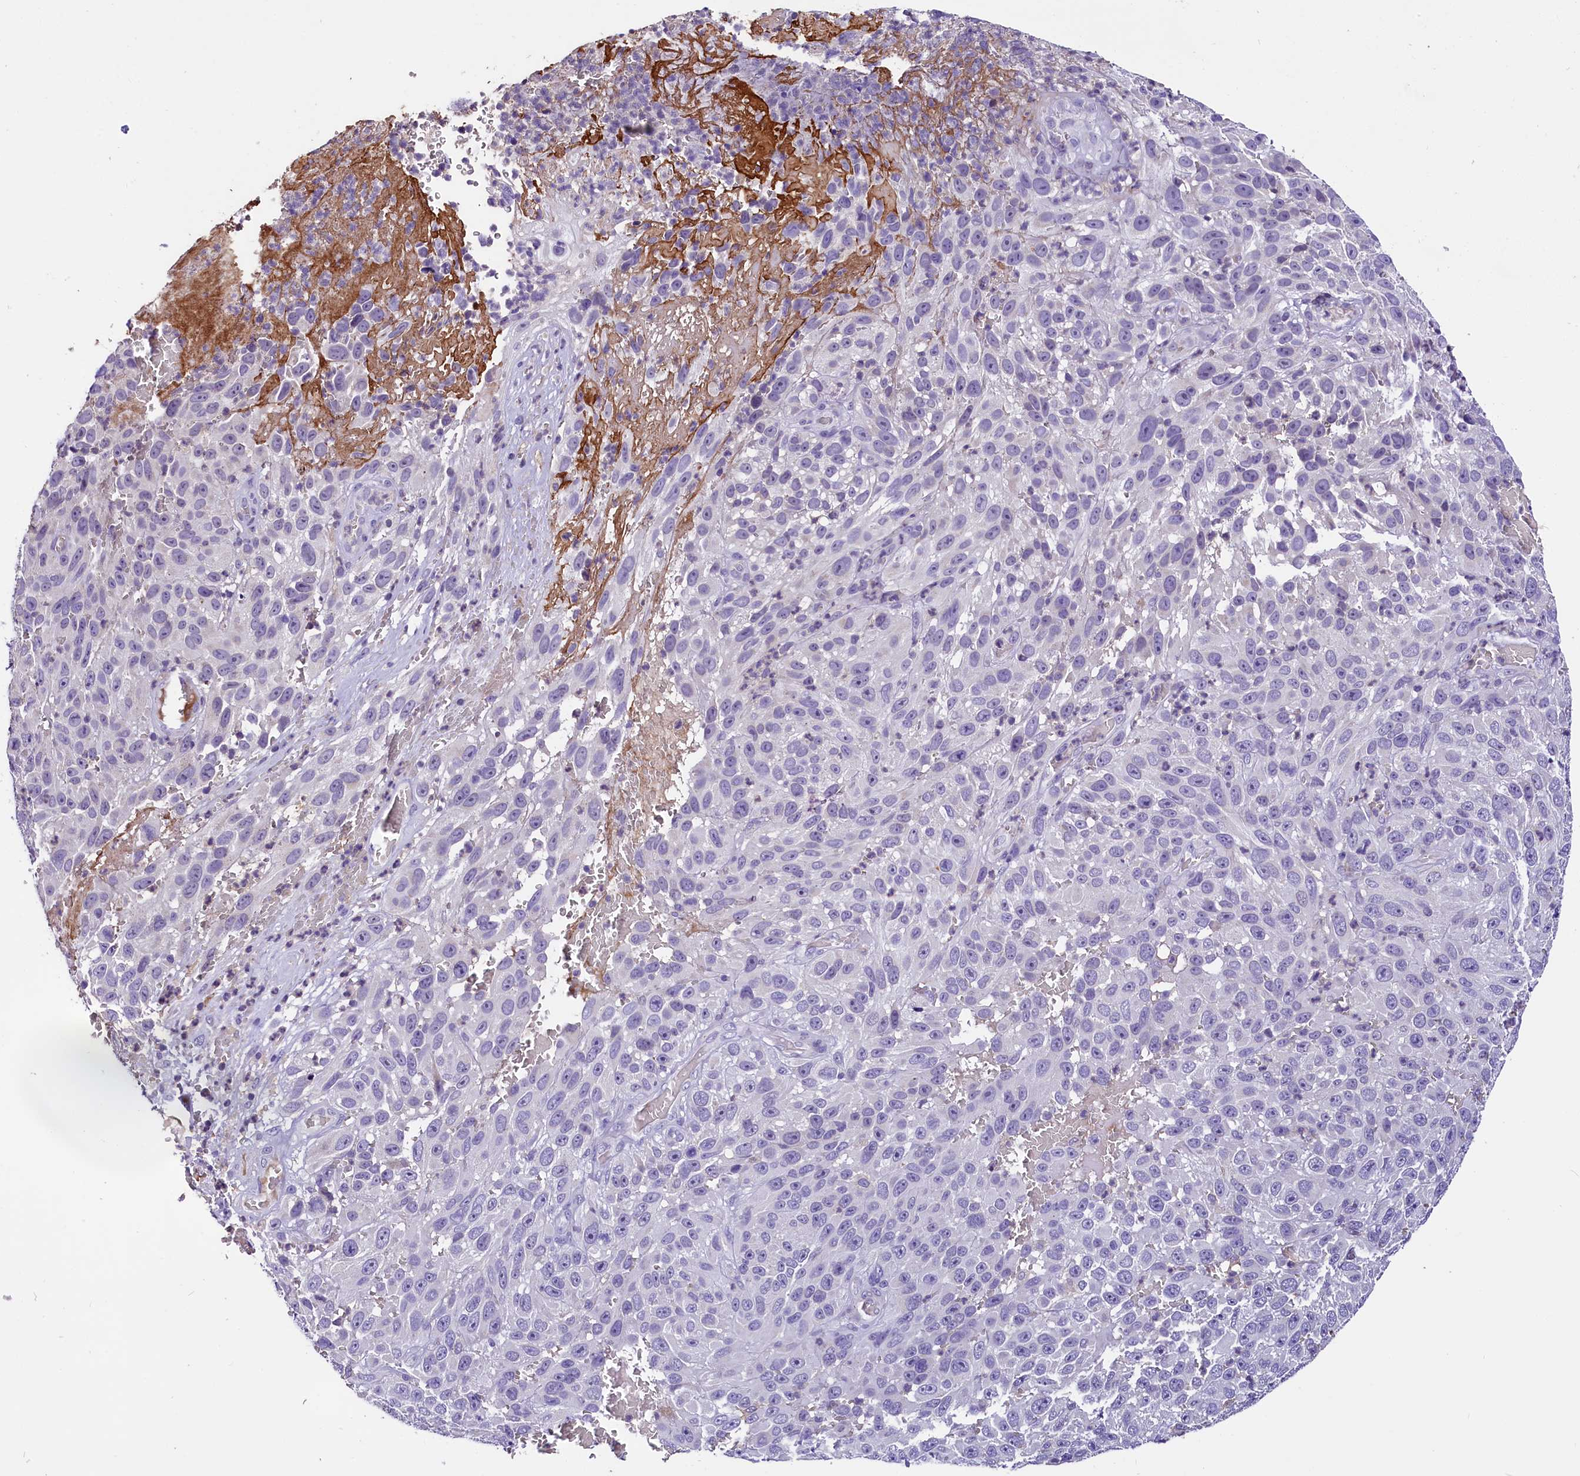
{"staining": {"intensity": "negative", "quantity": "none", "location": "none"}, "tissue": "melanoma", "cell_type": "Tumor cells", "image_type": "cancer", "snomed": [{"axis": "morphology", "description": "Malignant melanoma, NOS"}, {"axis": "topography", "description": "Skin"}], "caption": "The photomicrograph demonstrates no significant staining in tumor cells of melanoma.", "gene": "MEX3B", "patient": {"sex": "female", "age": 96}}